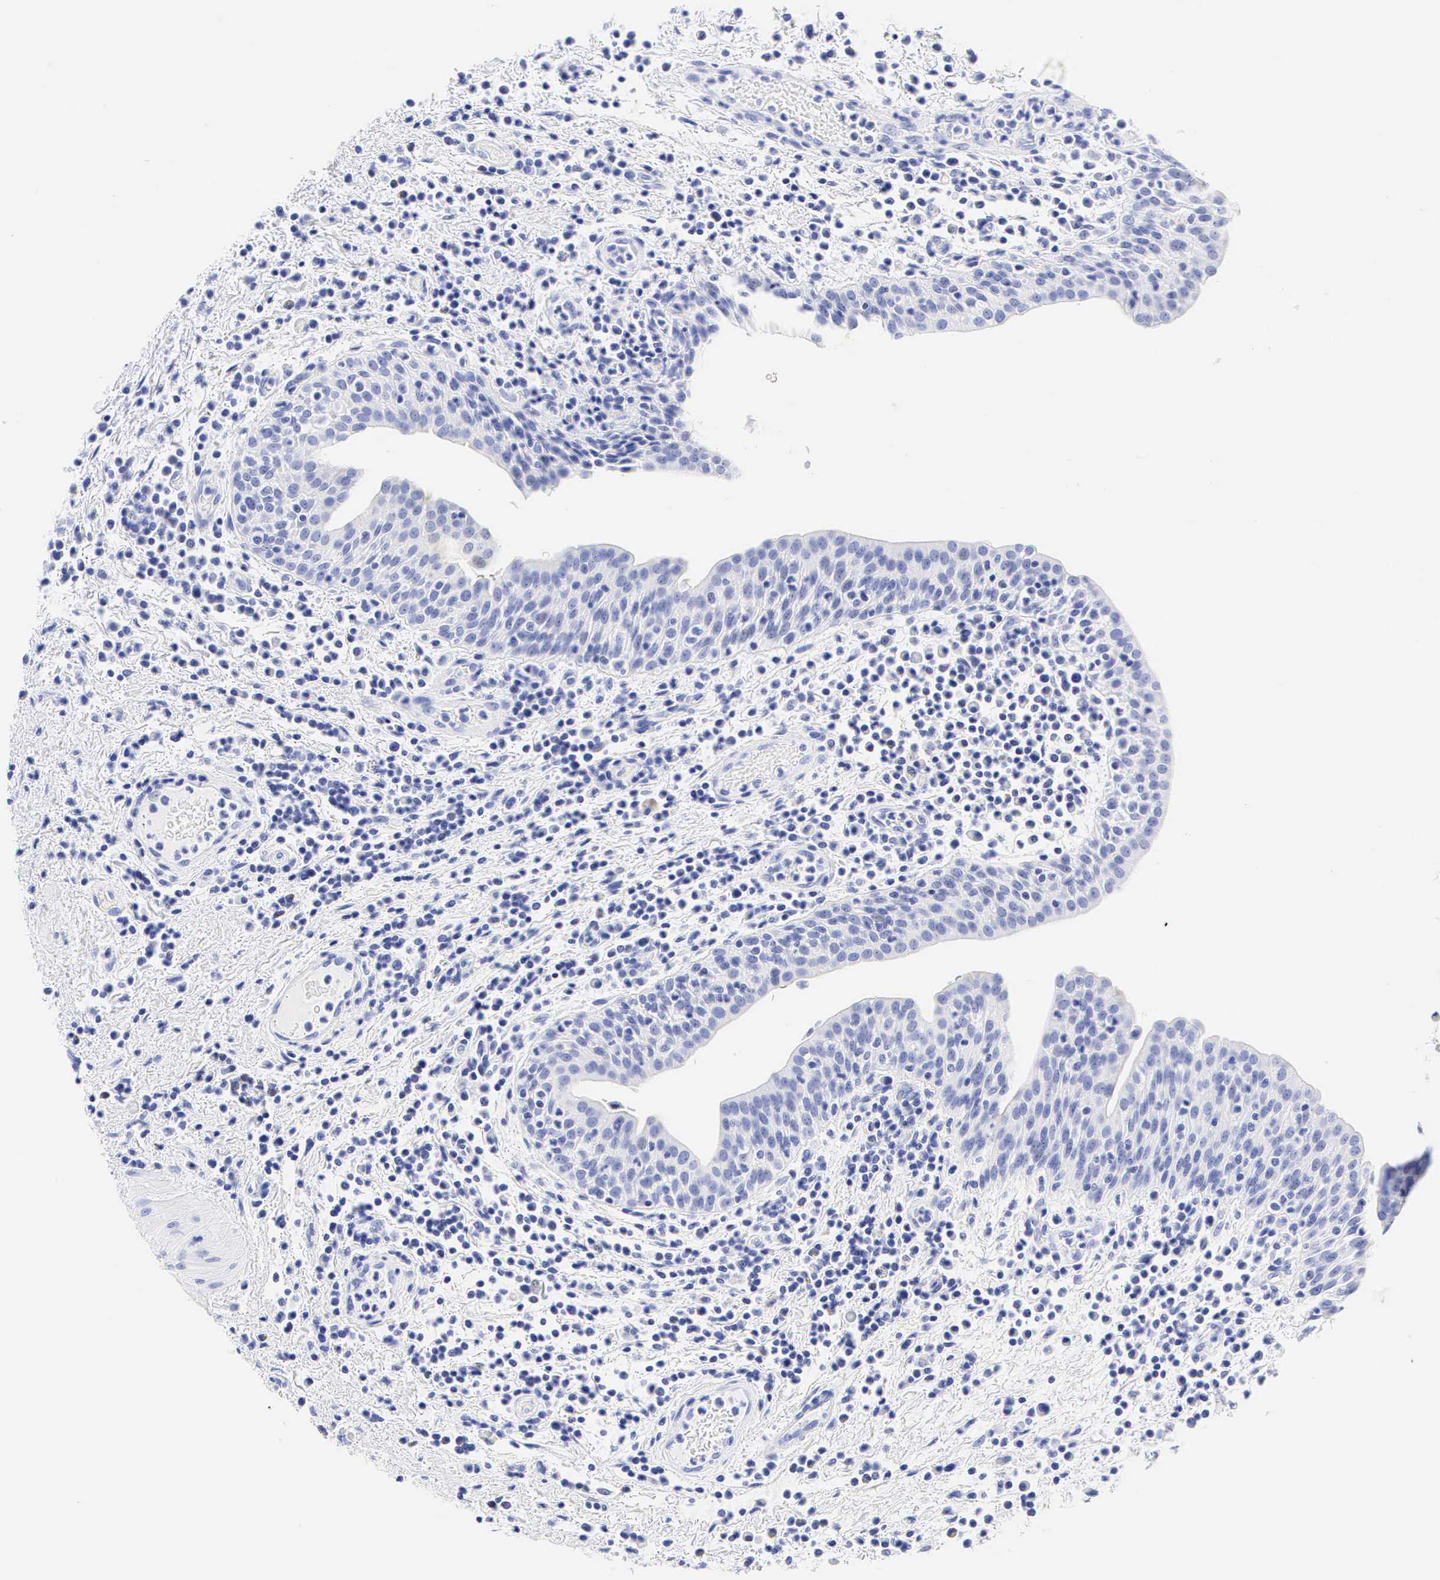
{"staining": {"intensity": "strong", "quantity": "<25%", "location": "cytoplasmic/membranous"}, "tissue": "urinary bladder", "cell_type": "Urothelial cells", "image_type": "normal", "snomed": [{"axis": "morphology", "description": "Normal tissue, NOS"}, {"axis": "topography", "description": "Urinary bladder"}], "caption": "IHC of unremarkable urinary bladder displays medium levels of strong cytoplasmic/membranous staining in approximately <25% of urothelial cells.", "gene": "KRT20", "patient": {"sex": "female", "age": 84}}